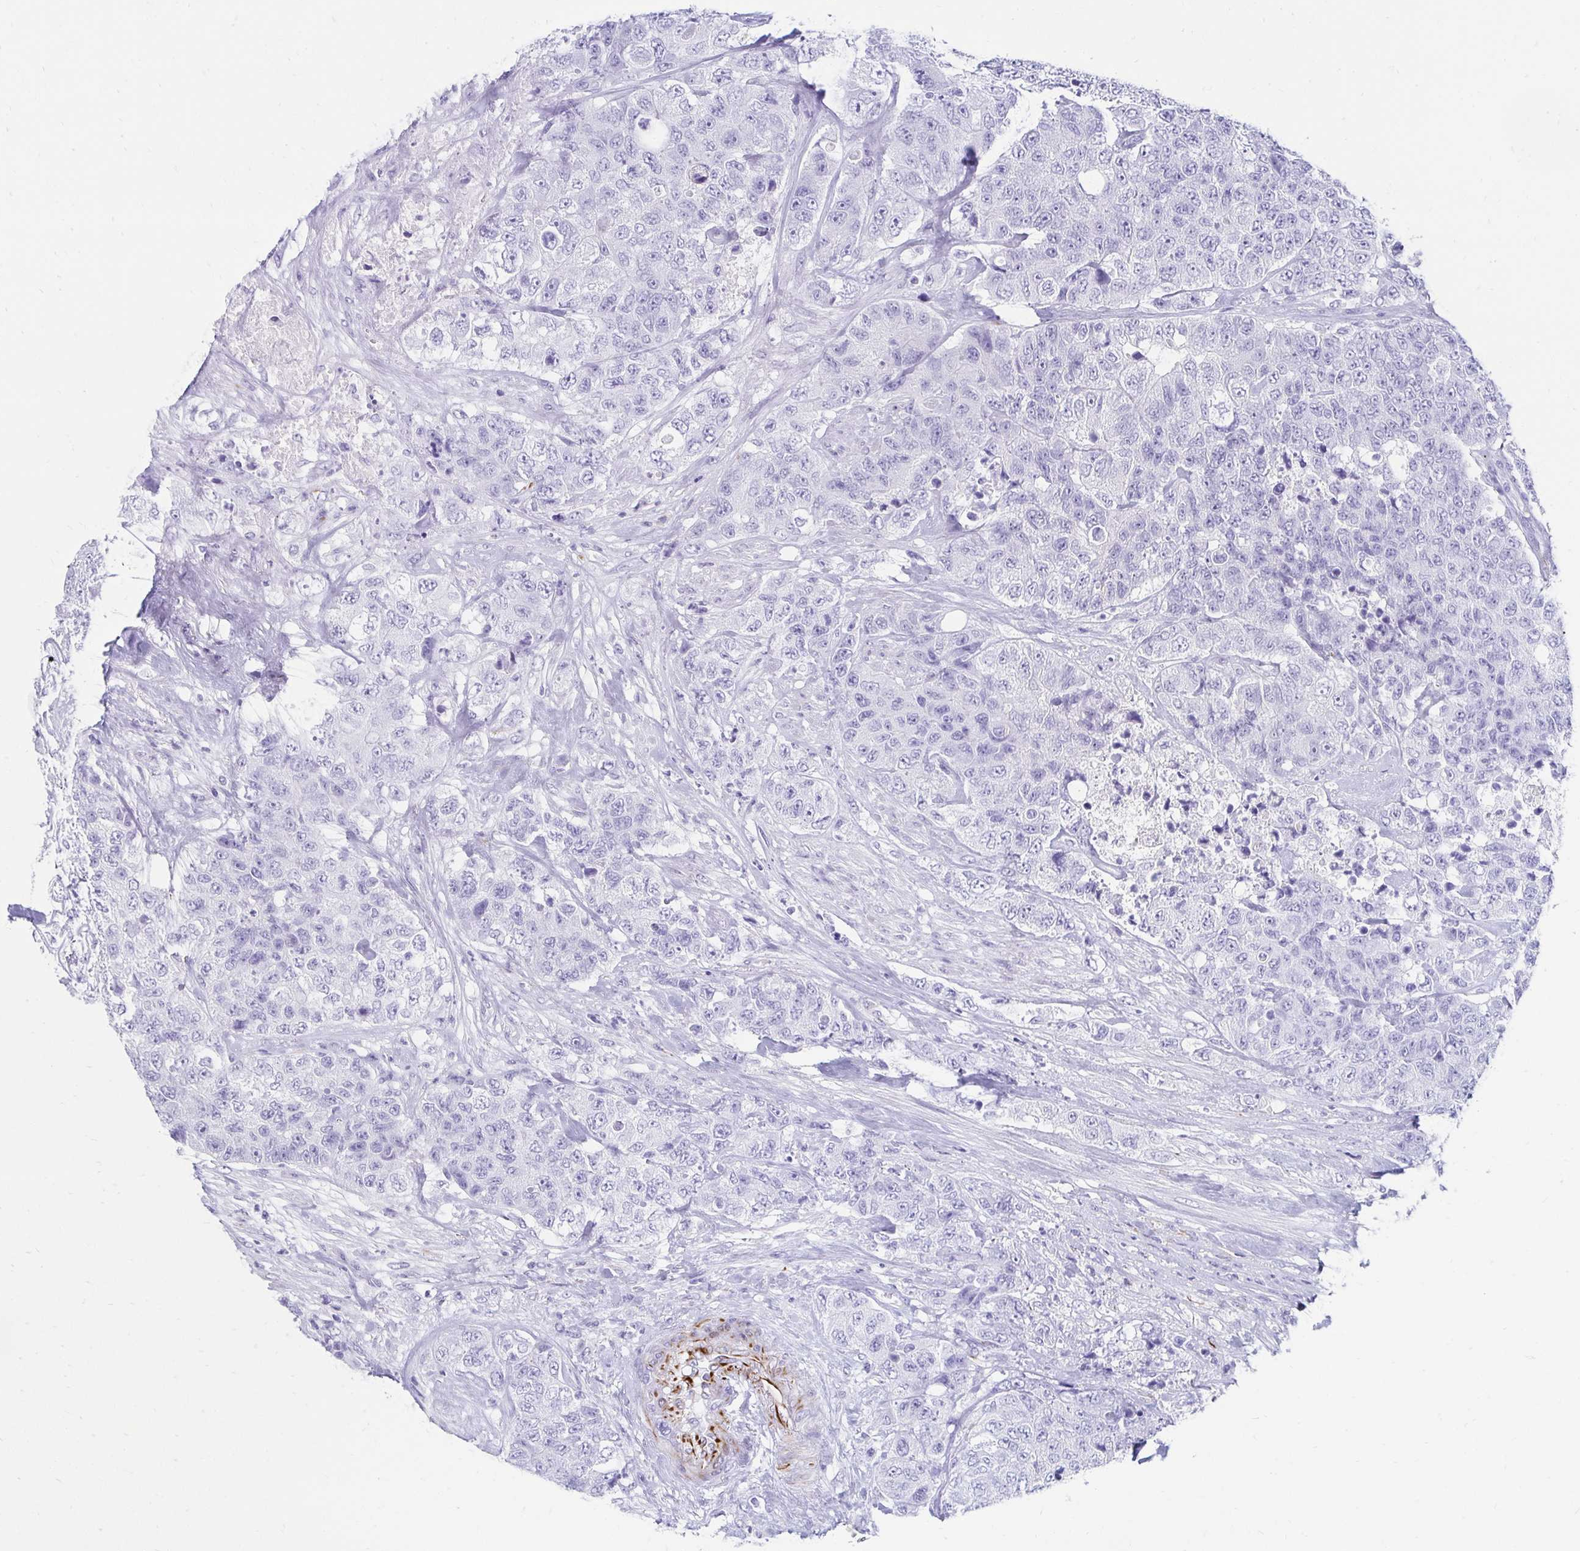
{"staining": {"intensity": "negative", "quantity": "none", "location": "none"}, "tissue": "urothelial cancer", "cell_type": "Tumor cells", "image_type": "cancer", "snomed": [{"axis": "morphology", "description": "Urothelial carcinoma, High grade"}, {"axis": "topography", "description": "Urinary bladder"}], "caption": "Photomicrograph shows no protein staining in tumor cells of high-grade urothelial carcinoma tissue.", "gene": "TMEM54", "patient": {"sex": "female", "age": 78}}